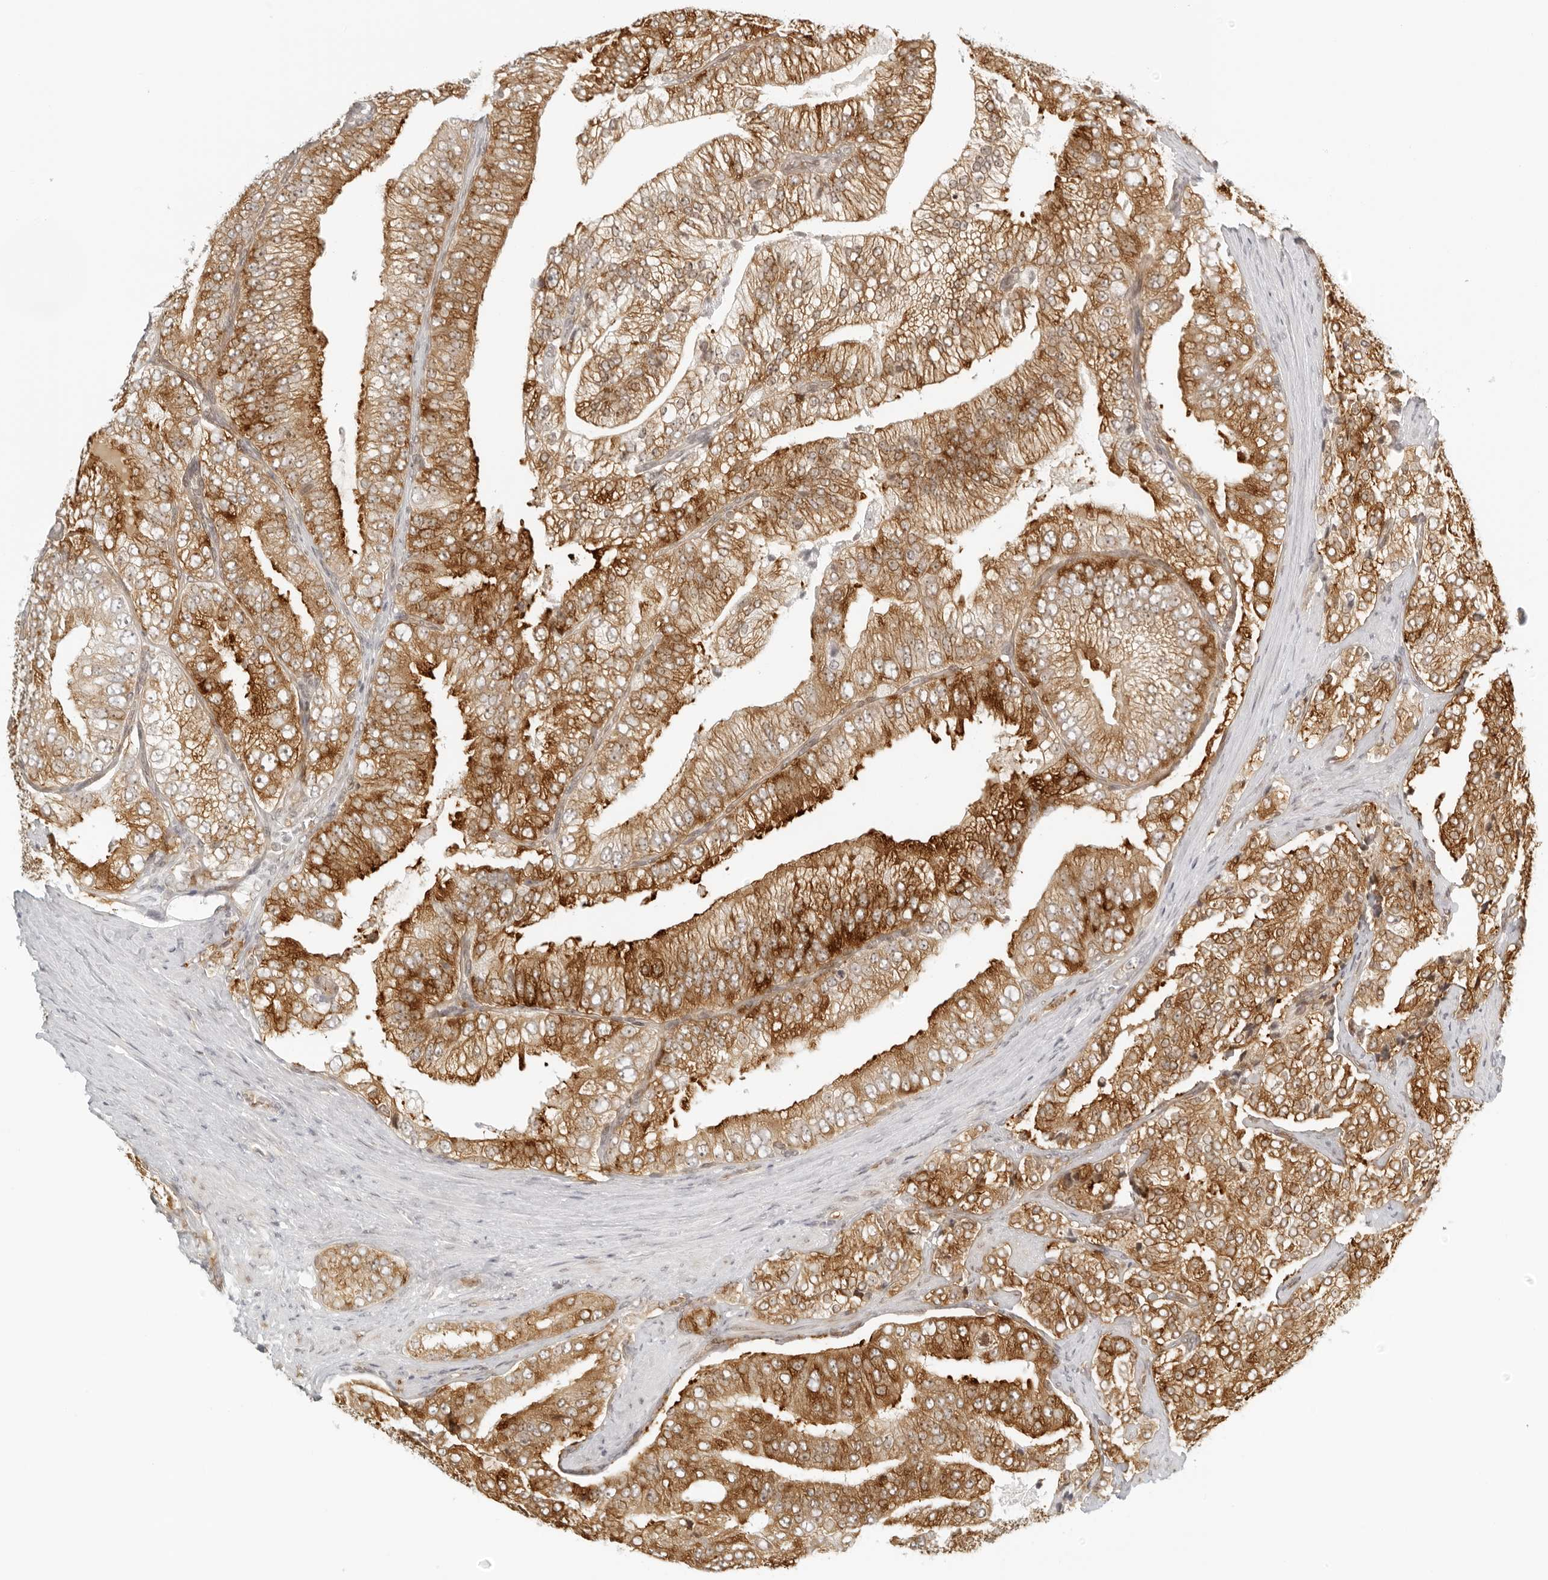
{"staining": {"intensity": "moderate", "quantity": ">75%", "location": "cytoplasmic/membranous"}, "tissue": "prostate cancer", "cell_type": "Tumor cells", "image_type": "cancer", "snomed": [{"axis": "morphology", "description": "Adenocarcinoma, High grade"}, {"axis": "topography", "description": "Prostate"}], "caption": "Protein positivity by IHC shows moderate cytoplasmic/membranous expression in about >75% of tumor cells in prostate cancer (high-grade adenocarcinoma).", "gene": "EIF4G1", "patient": {"sex": "male", "age": 58}}